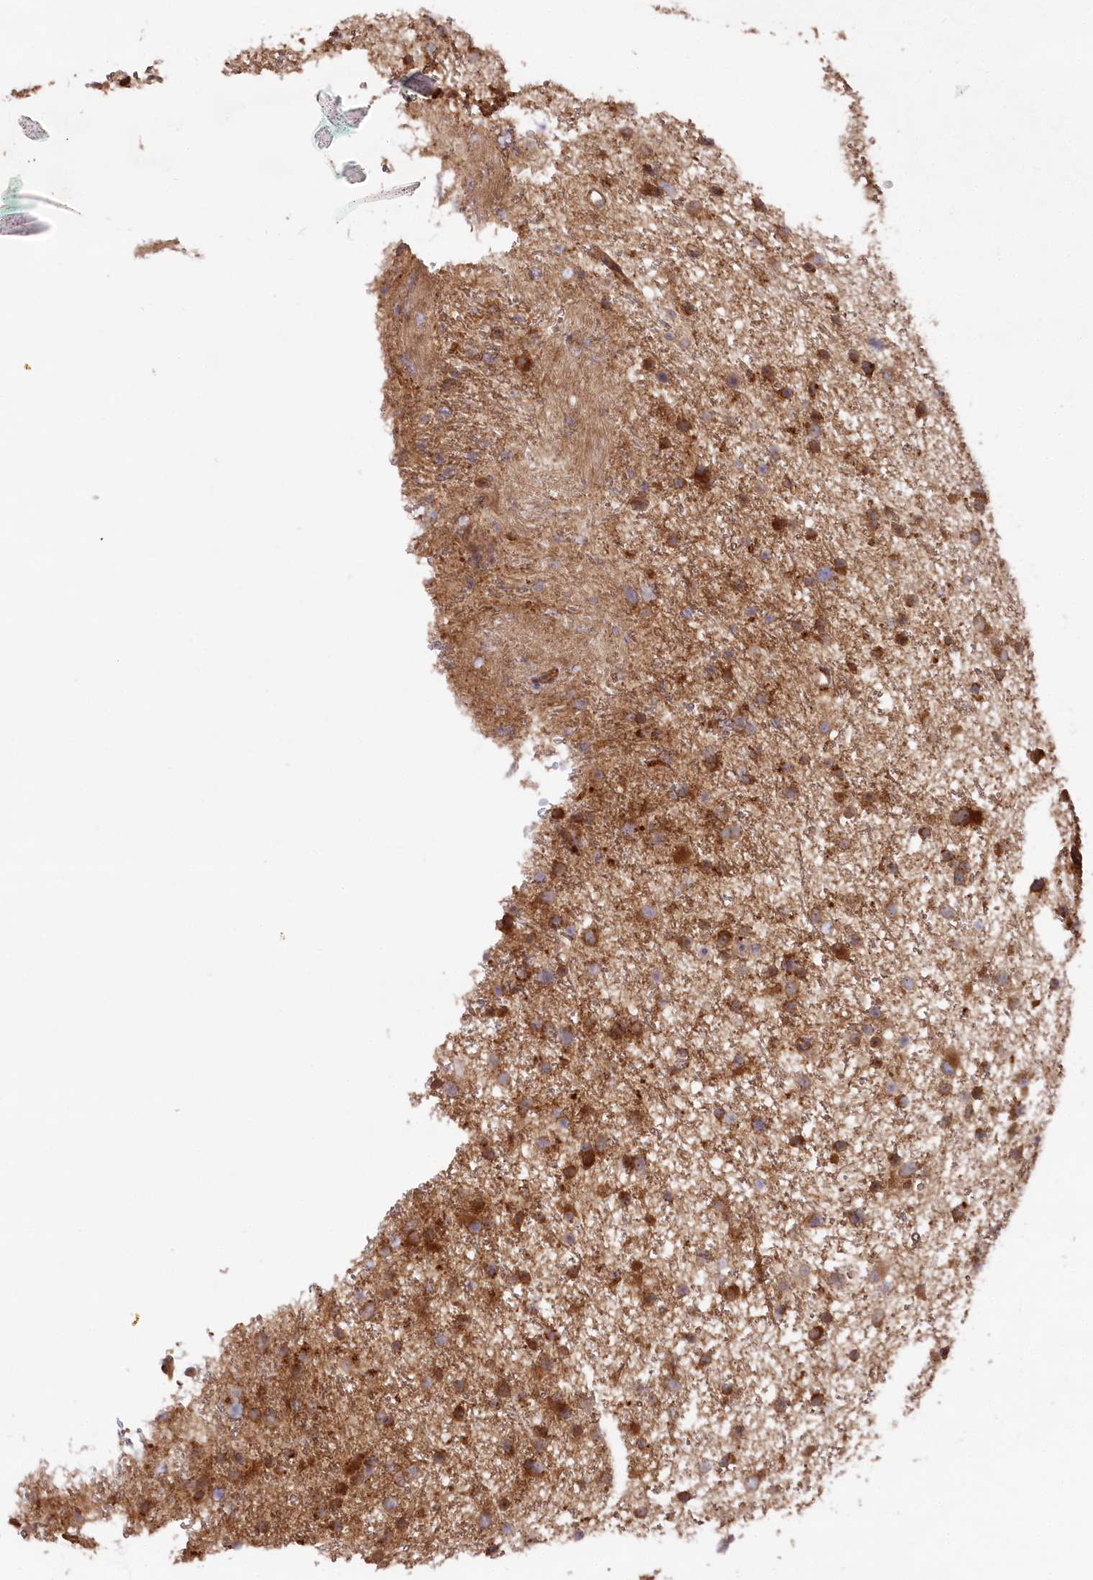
{"staining": {"intensity": "moderate", "quantity": ">75%", "location": "cytoplasmic/membranous"}, "tissue": "glioma", "cell_type": "Tumor cells", "image_type": "cancer", "snomed": [{"axis": "morphology", "description": "Glioma, malignant, Low grade"}, {"axis": "topography", "description": "Cerebral cortex"}], "caption": "There is medium levels of moderate cytoplasmic/membranous positivity in tumor cells of malignant glioma (low-grade), as demonstrated by immunohistochemical staining (brown color).", "gene": "PPP1R21", "patient": {"sex": "female", "age": 39}}